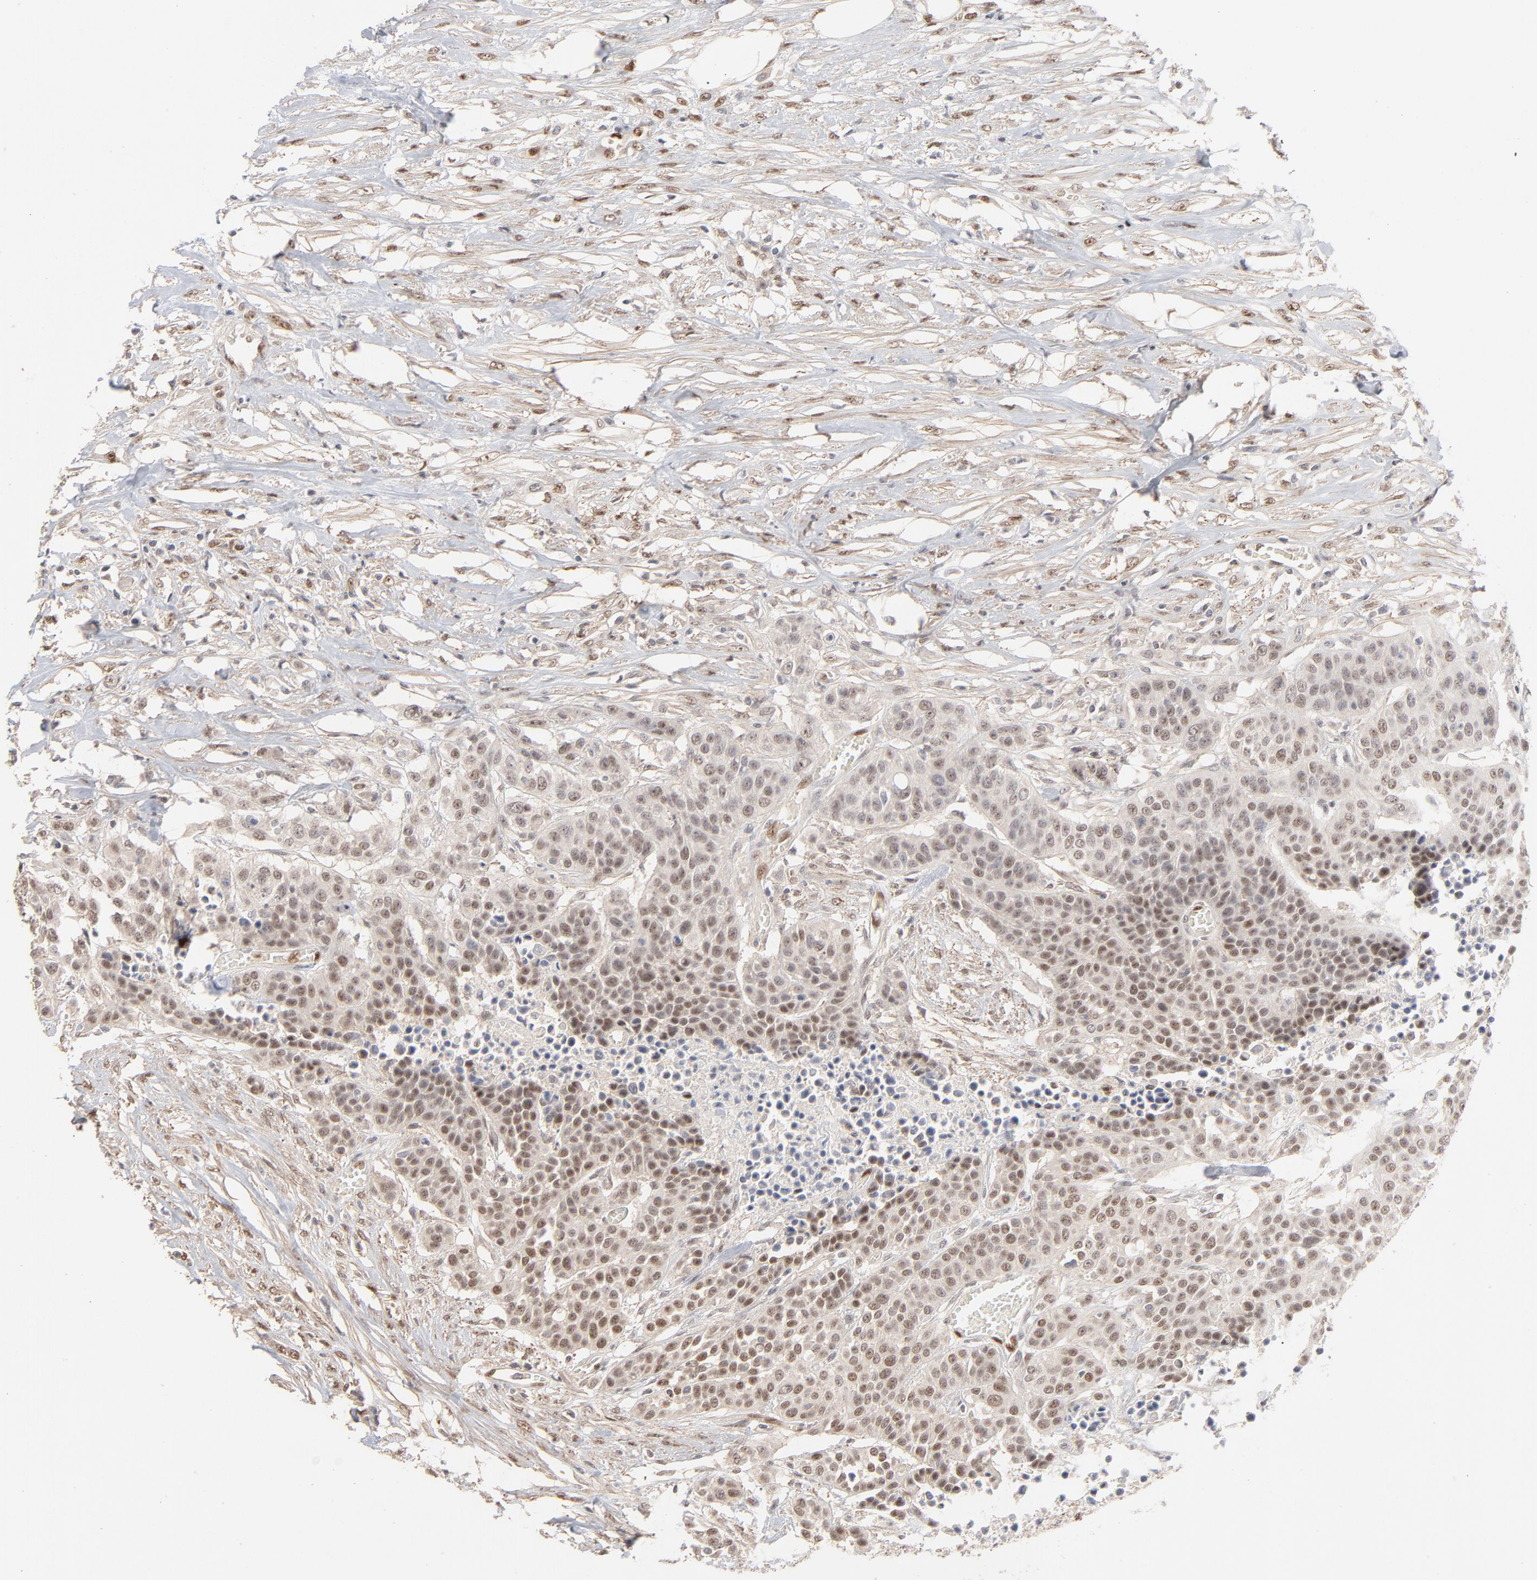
{"staining": {"intensity": "weak", "quantity": "25%-75%", "location": "nuclear"}, "tissue": "urothelial cancer", "cell_type": "Tumor cells", "image_type": "cancer", "snomed": [{"axis": "morphology", "description": "Urothelial carcinoma, High grade"}, {"axis": "topography", "description": "Urinary bladder"}], "caption": "Tumor cells display low levels of weak nuclear expression in about 25%-75% of cells in urothelial carcinoma (high-grade).", "gene": "NFIB", "patient": {"sex": "male", "age": 74}}